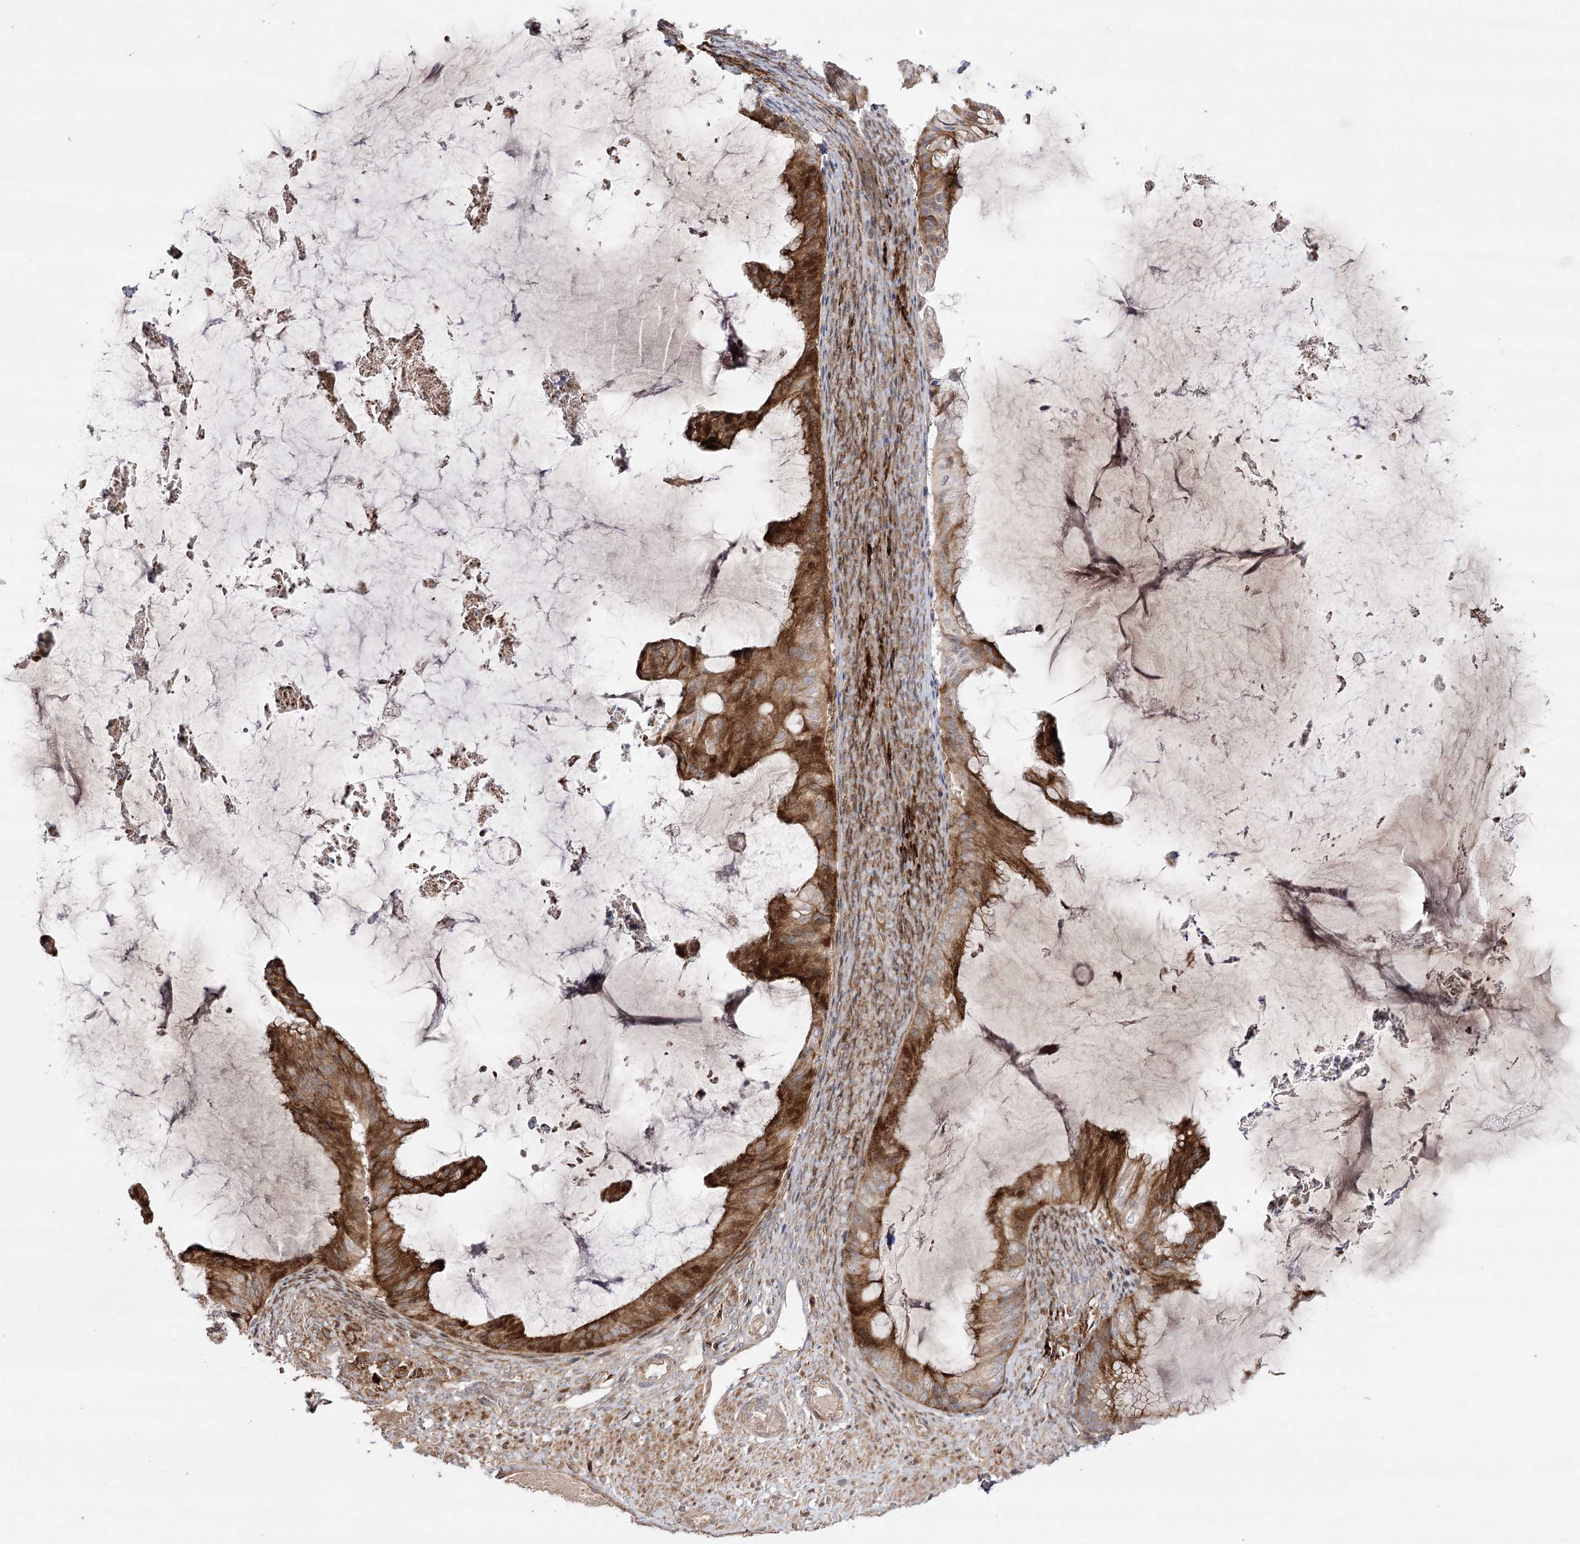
{"staining": {"intensity": "strong", "quantity": "25%-75%", "location": "cytoplasmic/membranous,nuclear"}, "tissue": "ovarian cancer", "cell_type": "Tumor cells", "image_type": "cancer", "snomed": [{"axis": "morphology", "description": "Cystadenocarcinoma, mucinous, NOS"}, {"axis": "topography", "description": "Ovary"}], "caption": "Immunohistochemical staining of human ovarian mucinous cystadenocarcinoma displays high levels of strong cytoplasmic/membranous and nuclear protein positivity in approximately 25%-75% of tumor cells.", "gene": "OBSL1", "patient": {"sex": "female", "age": 61}}